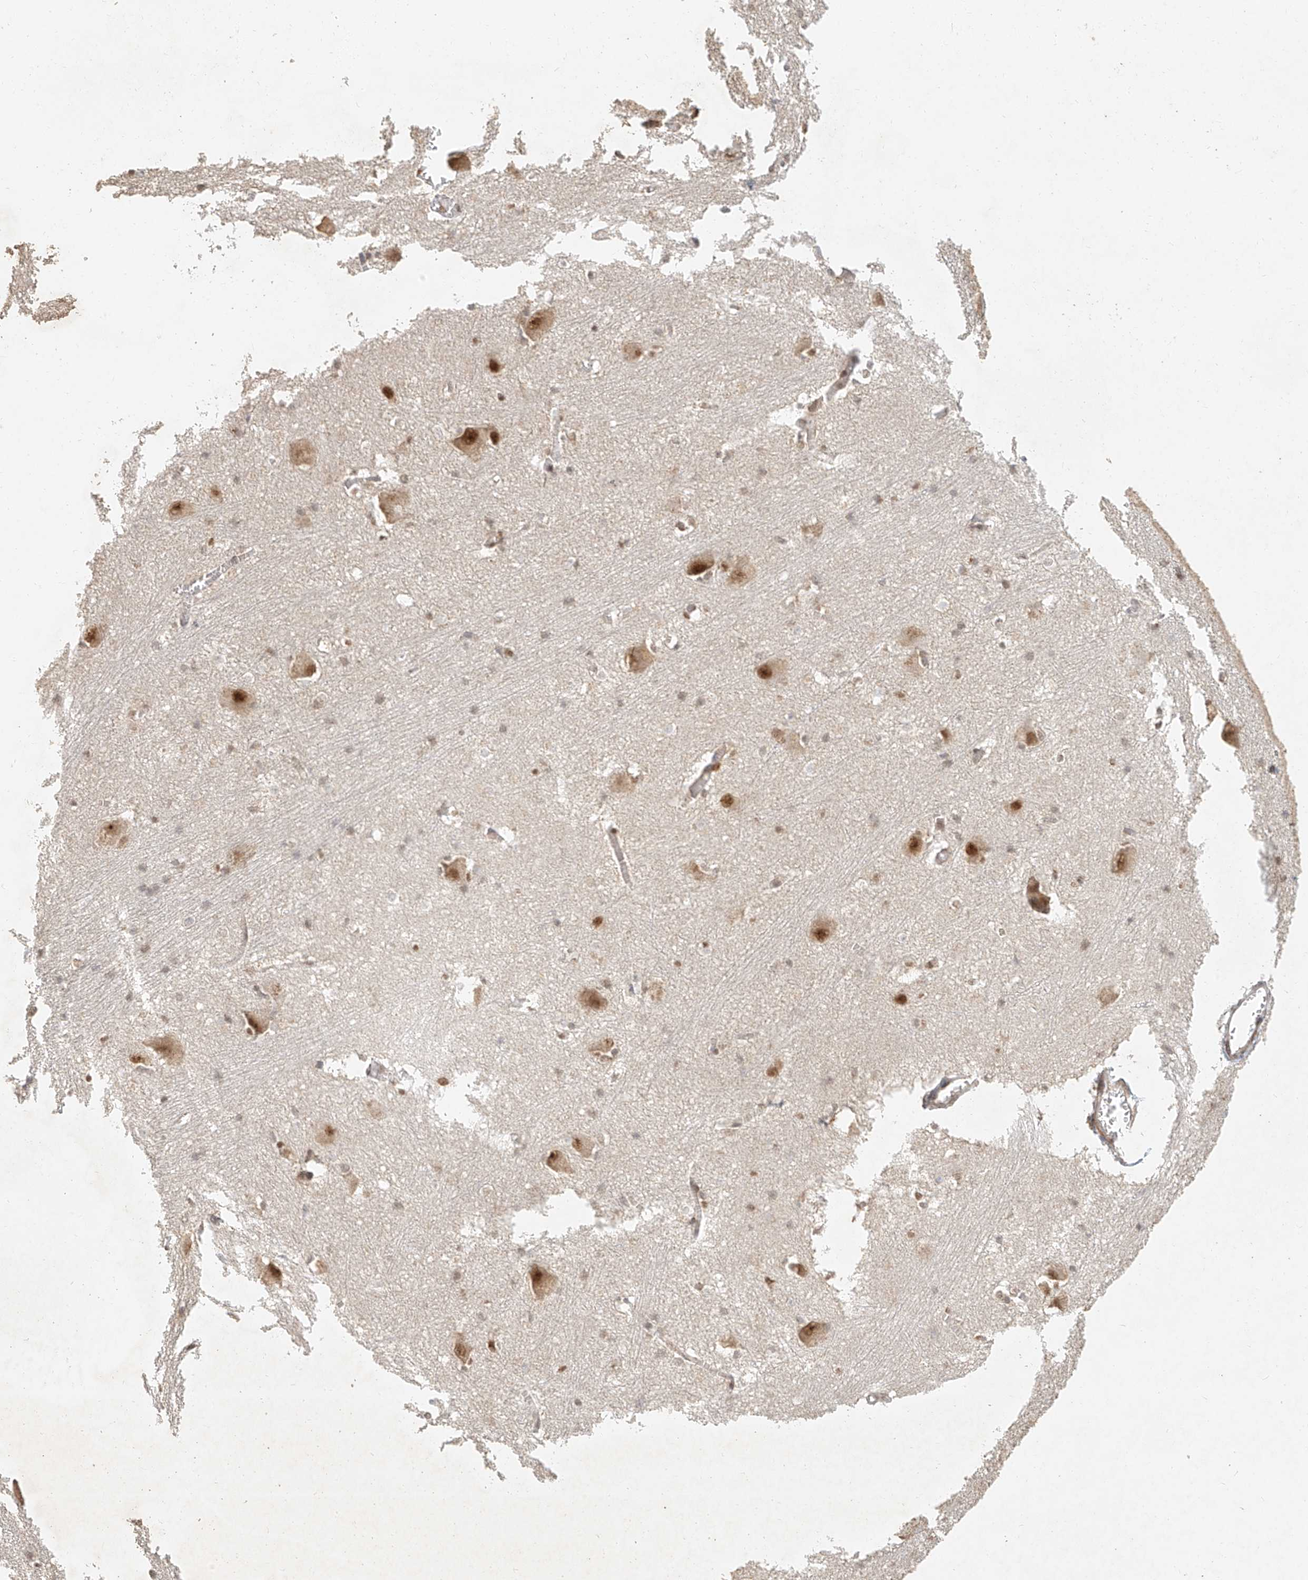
{"staining": {"intensity": "moderate", "quantity": ">75%", "location": "nuclear"}, "tissue": "caudate", "cell_type": "Glial cells", "image_type": "normal", "snomed": [{"axis": "morphology", "description": "Normal tissue, NOS"}, {"axis": "topography", "description": "Lateral ventricle wall"}], "caption": "An immunohistochemistry photomicrograph of unremarkable tissue is shown. Protein staining in brown highlights moderate nuclear positivity in caudate within glial cells.", "gene": "CXorf58", "patient": {"sex": "male", "age": 37}}